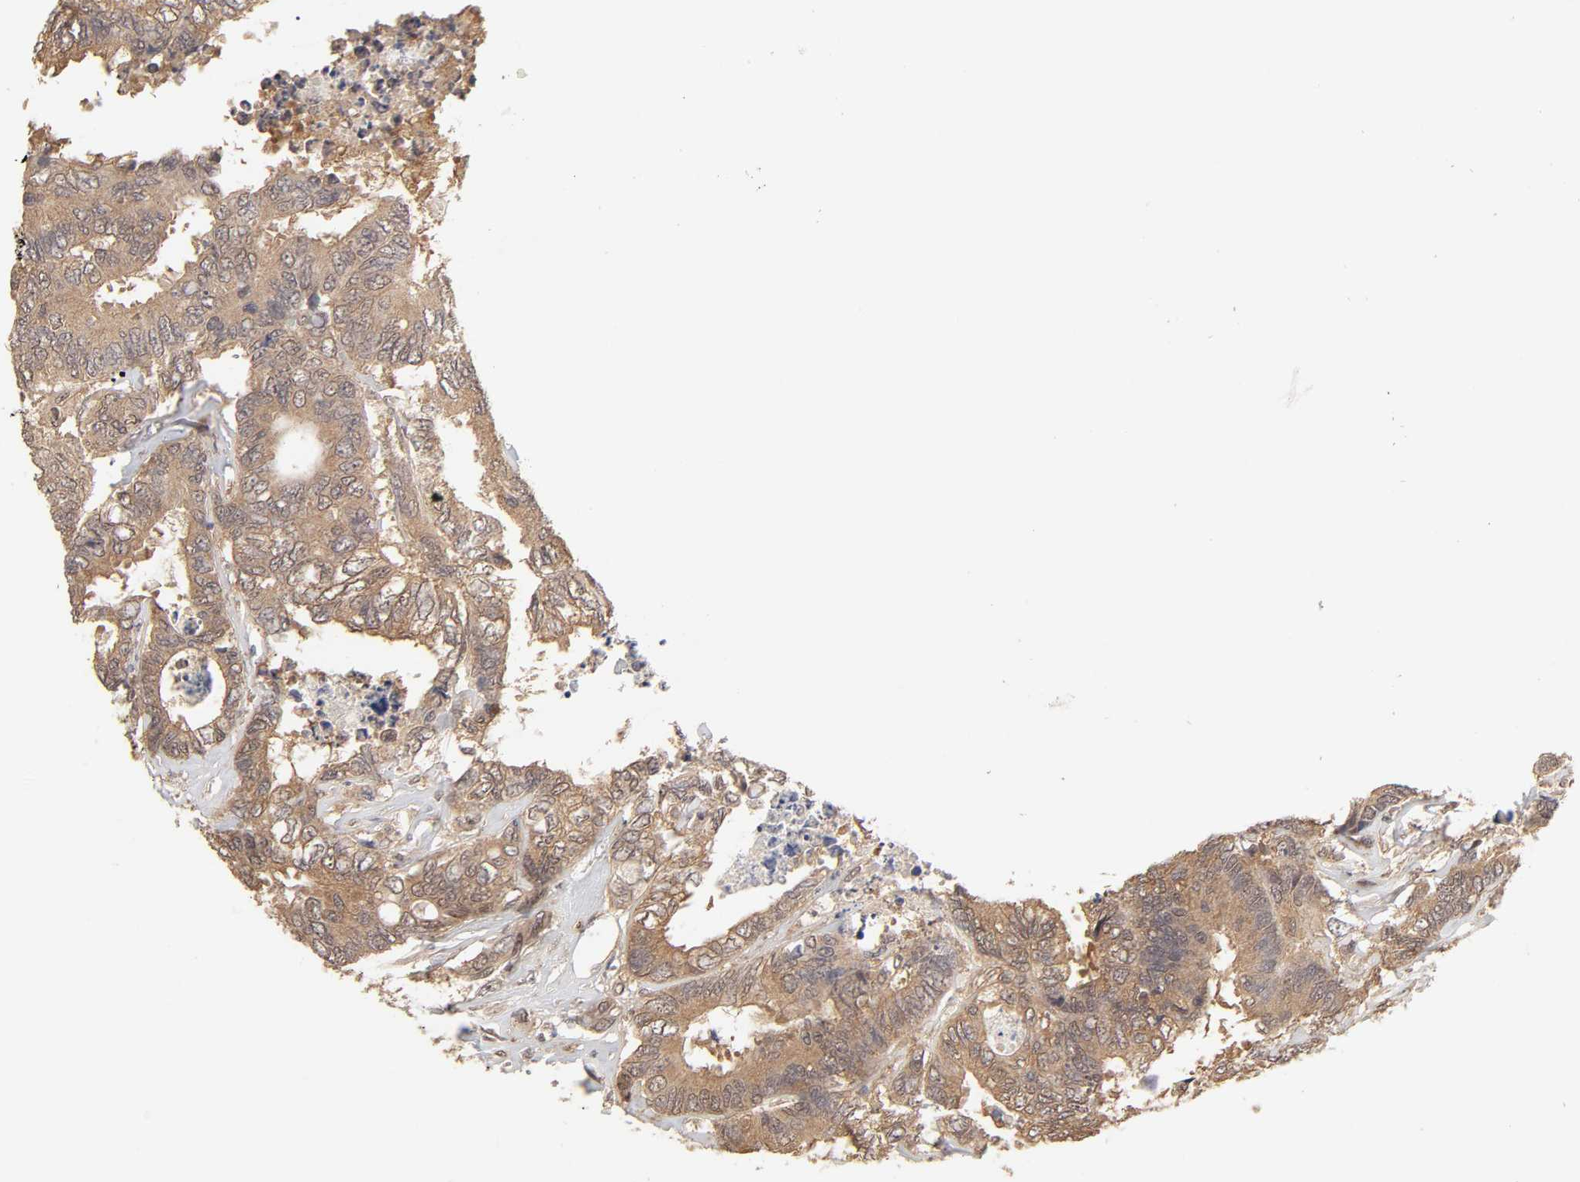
{"staining": {"intensity": "moderate", "quantity": ">75%", "location": "cytoplasmic/membranous"}, "tissue": "colorectal cancer", "cell_type": "Tumor cells", "image_type": "cancer", "snomed": [{"axis": "morphology", "description": "Adenocarcinoma, NOS"}, {"axis": "topography", "description": "Rectum"}], "caption": "A high-resolution photomicrograph shows IHC staining of colorectal cancer, which exhibits moderate cytoplasmic/membranous expression in about >75% of tumor cells. (DAB IHC with brightfield microscopy, high magnification).", "gene": "MAPK1", "patient": {"sex": "male", "age": 55}}